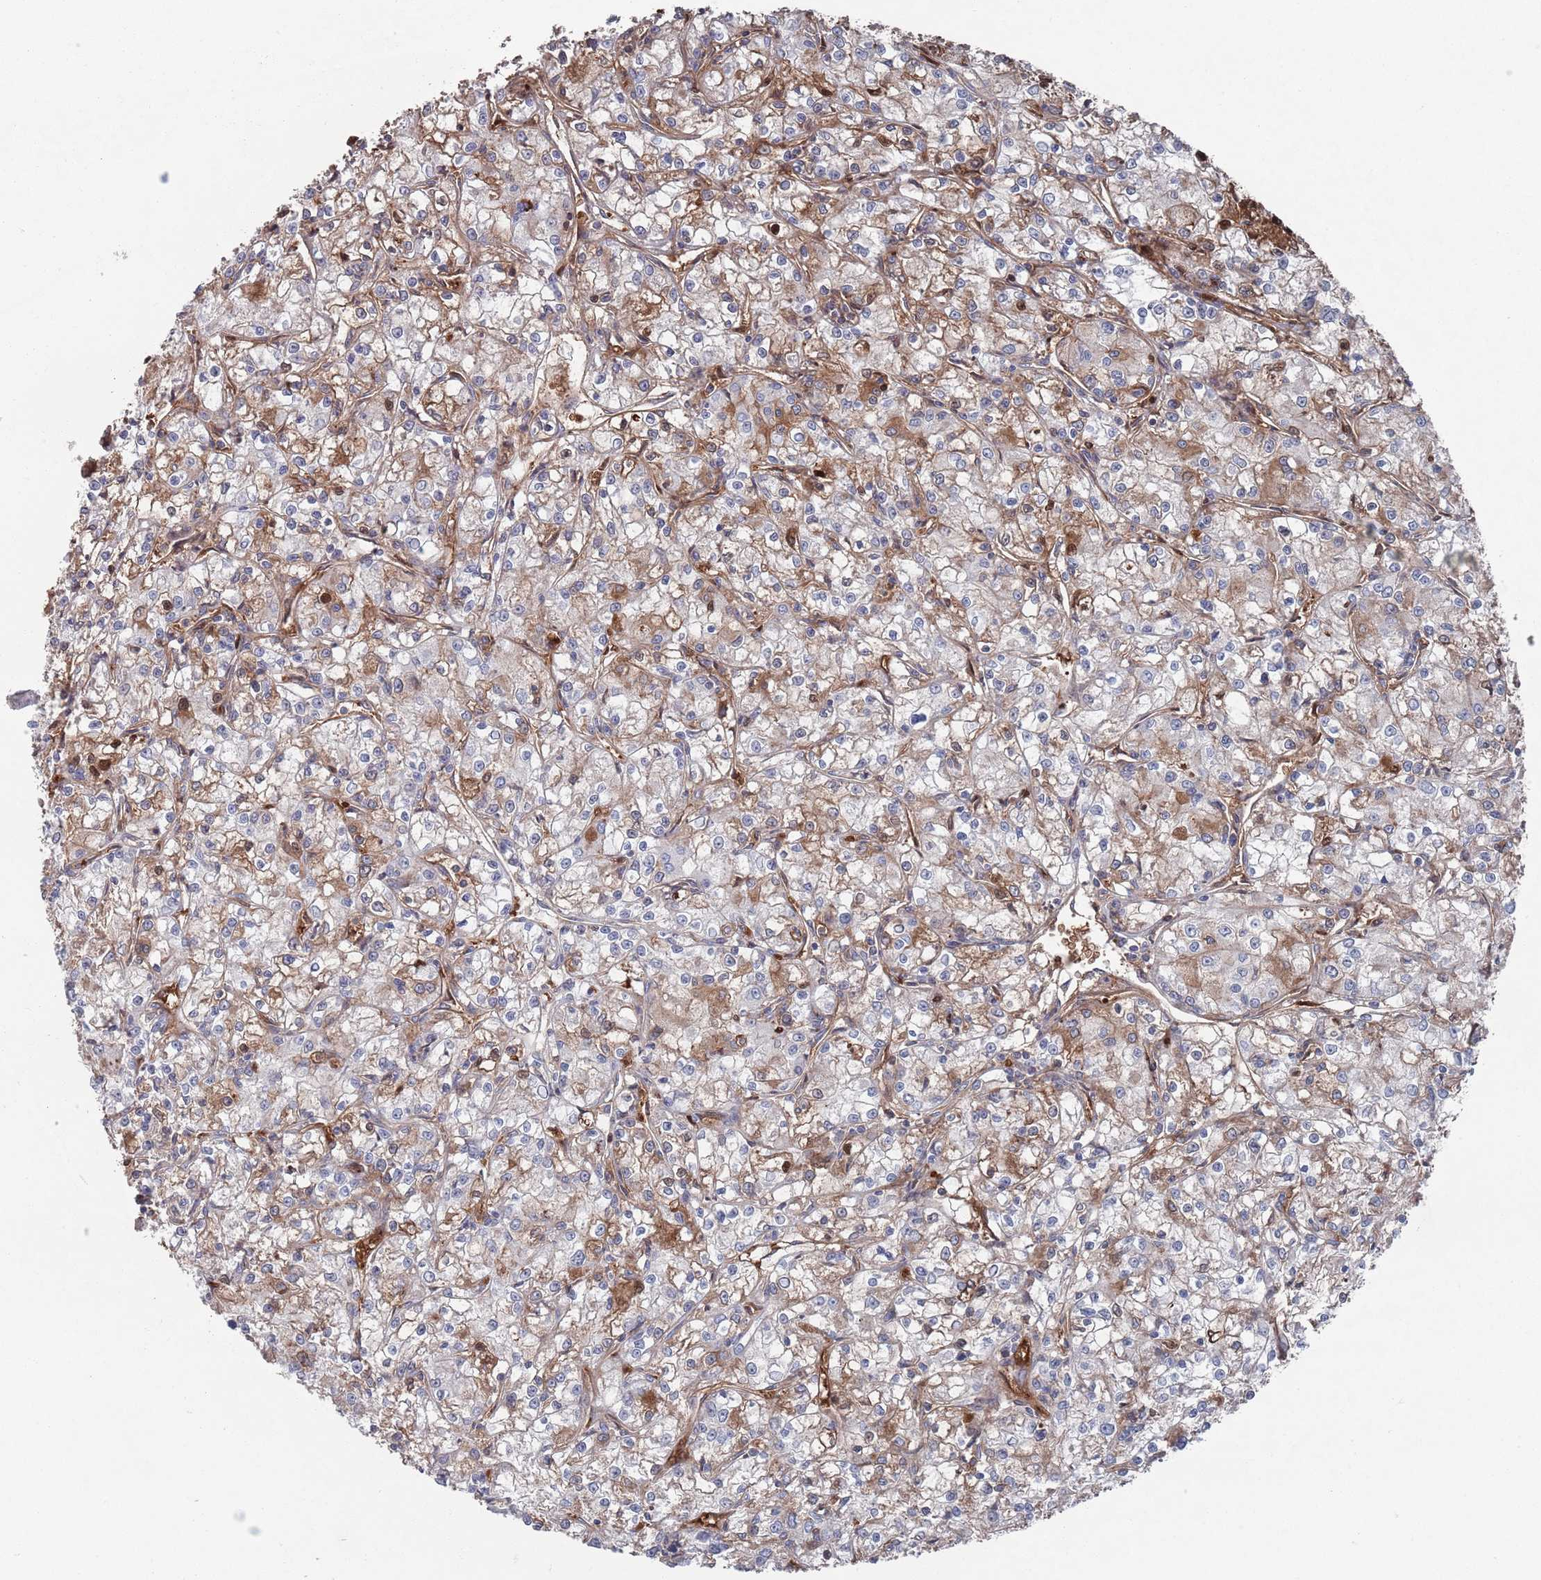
{"staining": {"intensity": "moderate", "quantity": "<25%", "location": "cytoplasmic/membranous"}, "tissue": "renal cancer", "cell_type": "Tumor cells", "image_type": "cancer", "snomed": [{"axis": "morphology", "description": "Adenocarcinoma, NOS"}, {"axis": "topography", "description": "Kidney"}], "caption": "This histopathology image displays immunohistochemistry (IHC) staining of human renal cancer, with low moderate cytoplasmic/membranous staining in approximately <25% of tumor cells.", "gene": "PLEKHA4", "patient": {"sex": "female", "age": 59}}